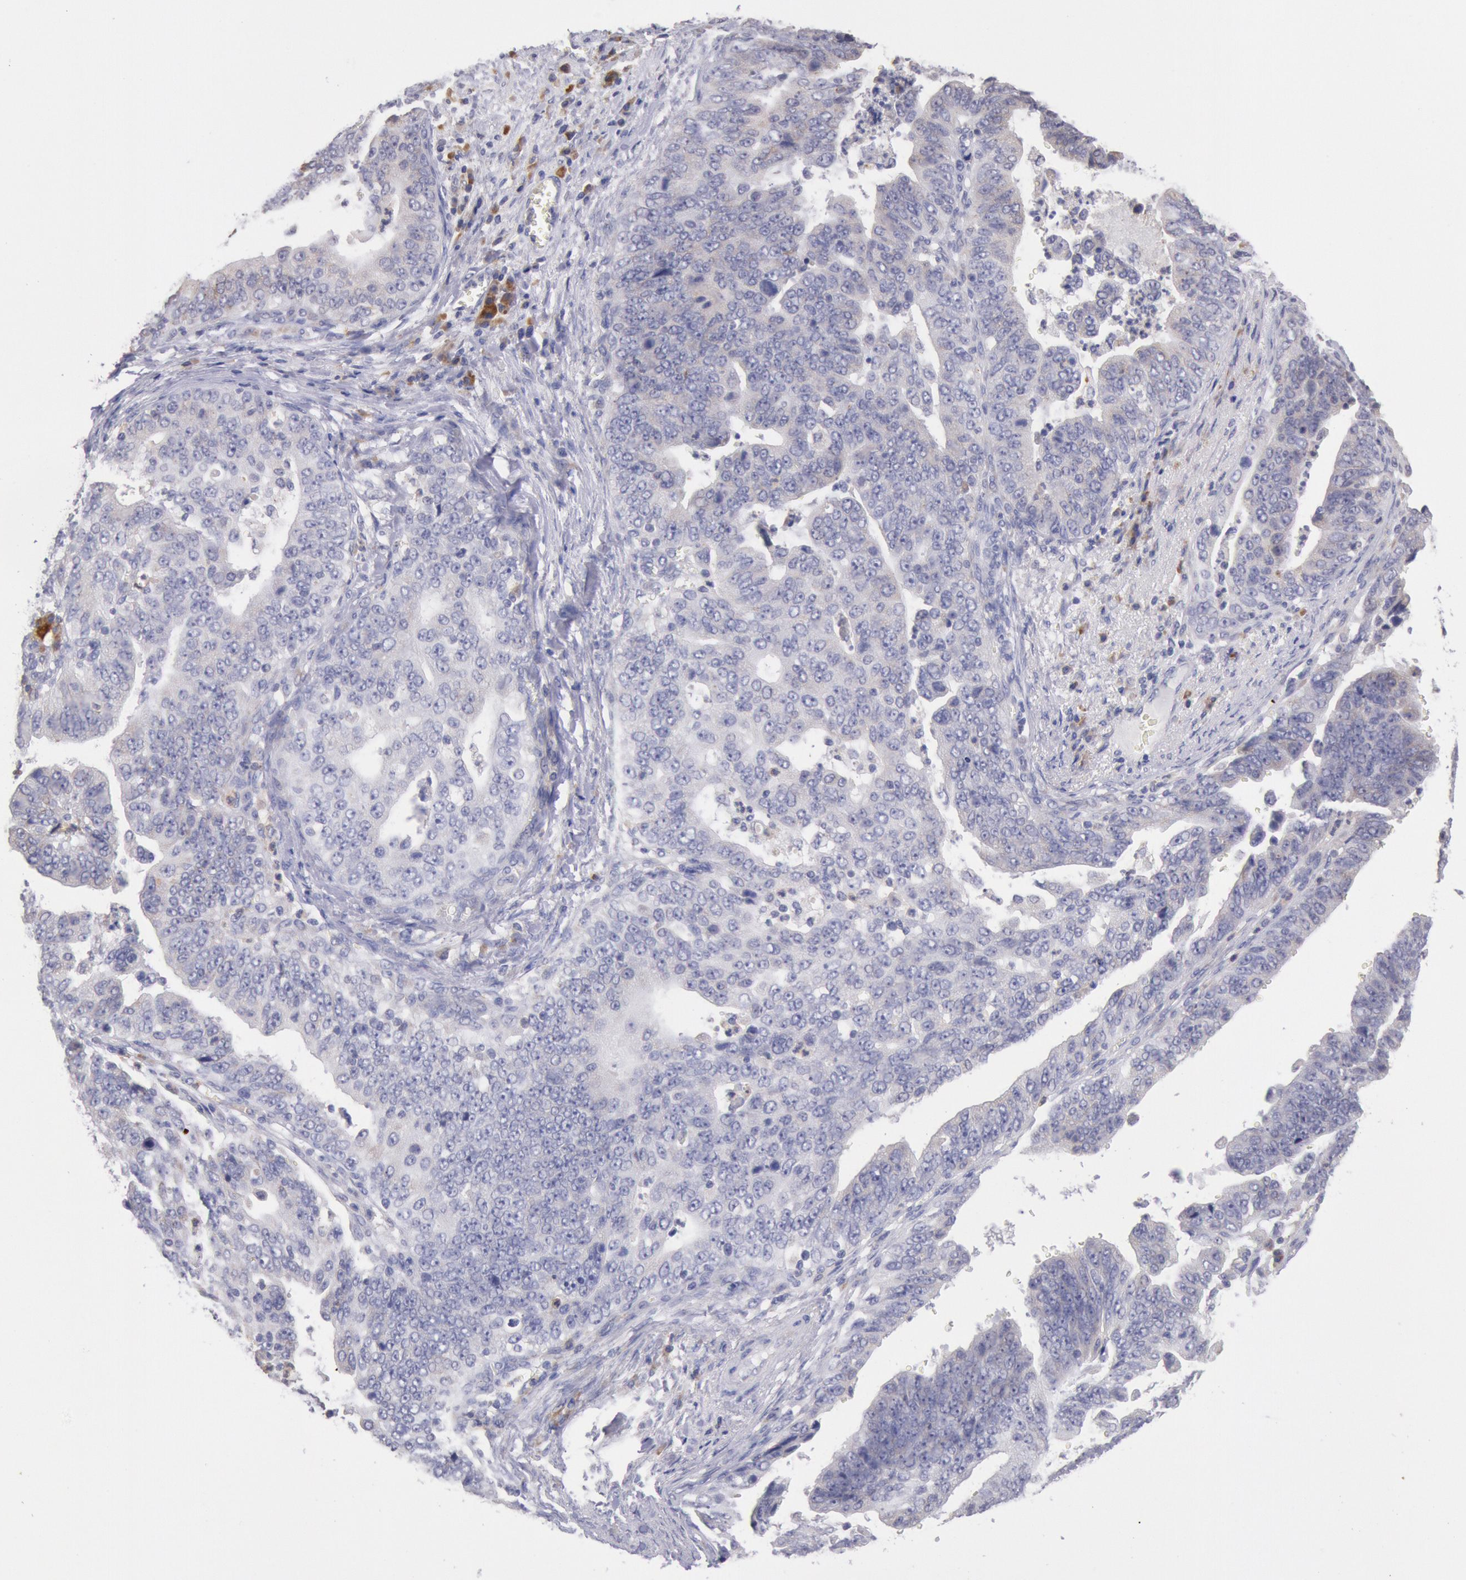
{"staining": {"intensity": "weak", "quantity": "<25%", "location": "cytoplasmic/membranous"}, "tissue": "stomach cancer", "cell_type": "Tumor cells", "image_type": "cancer", "snomed": [{"axis": "morphology", "description": "Adenocarcinoma, NOS"}, {"axis": "topography", "description": "Stomach, upper"}], "caption": "Adenocarcinoma (stomach) was stained to show a protein in brown. There is no significant expression in tumor cells.", "gene": "GAL3ST1", "patient": {"sex": "female", "age": 50}}